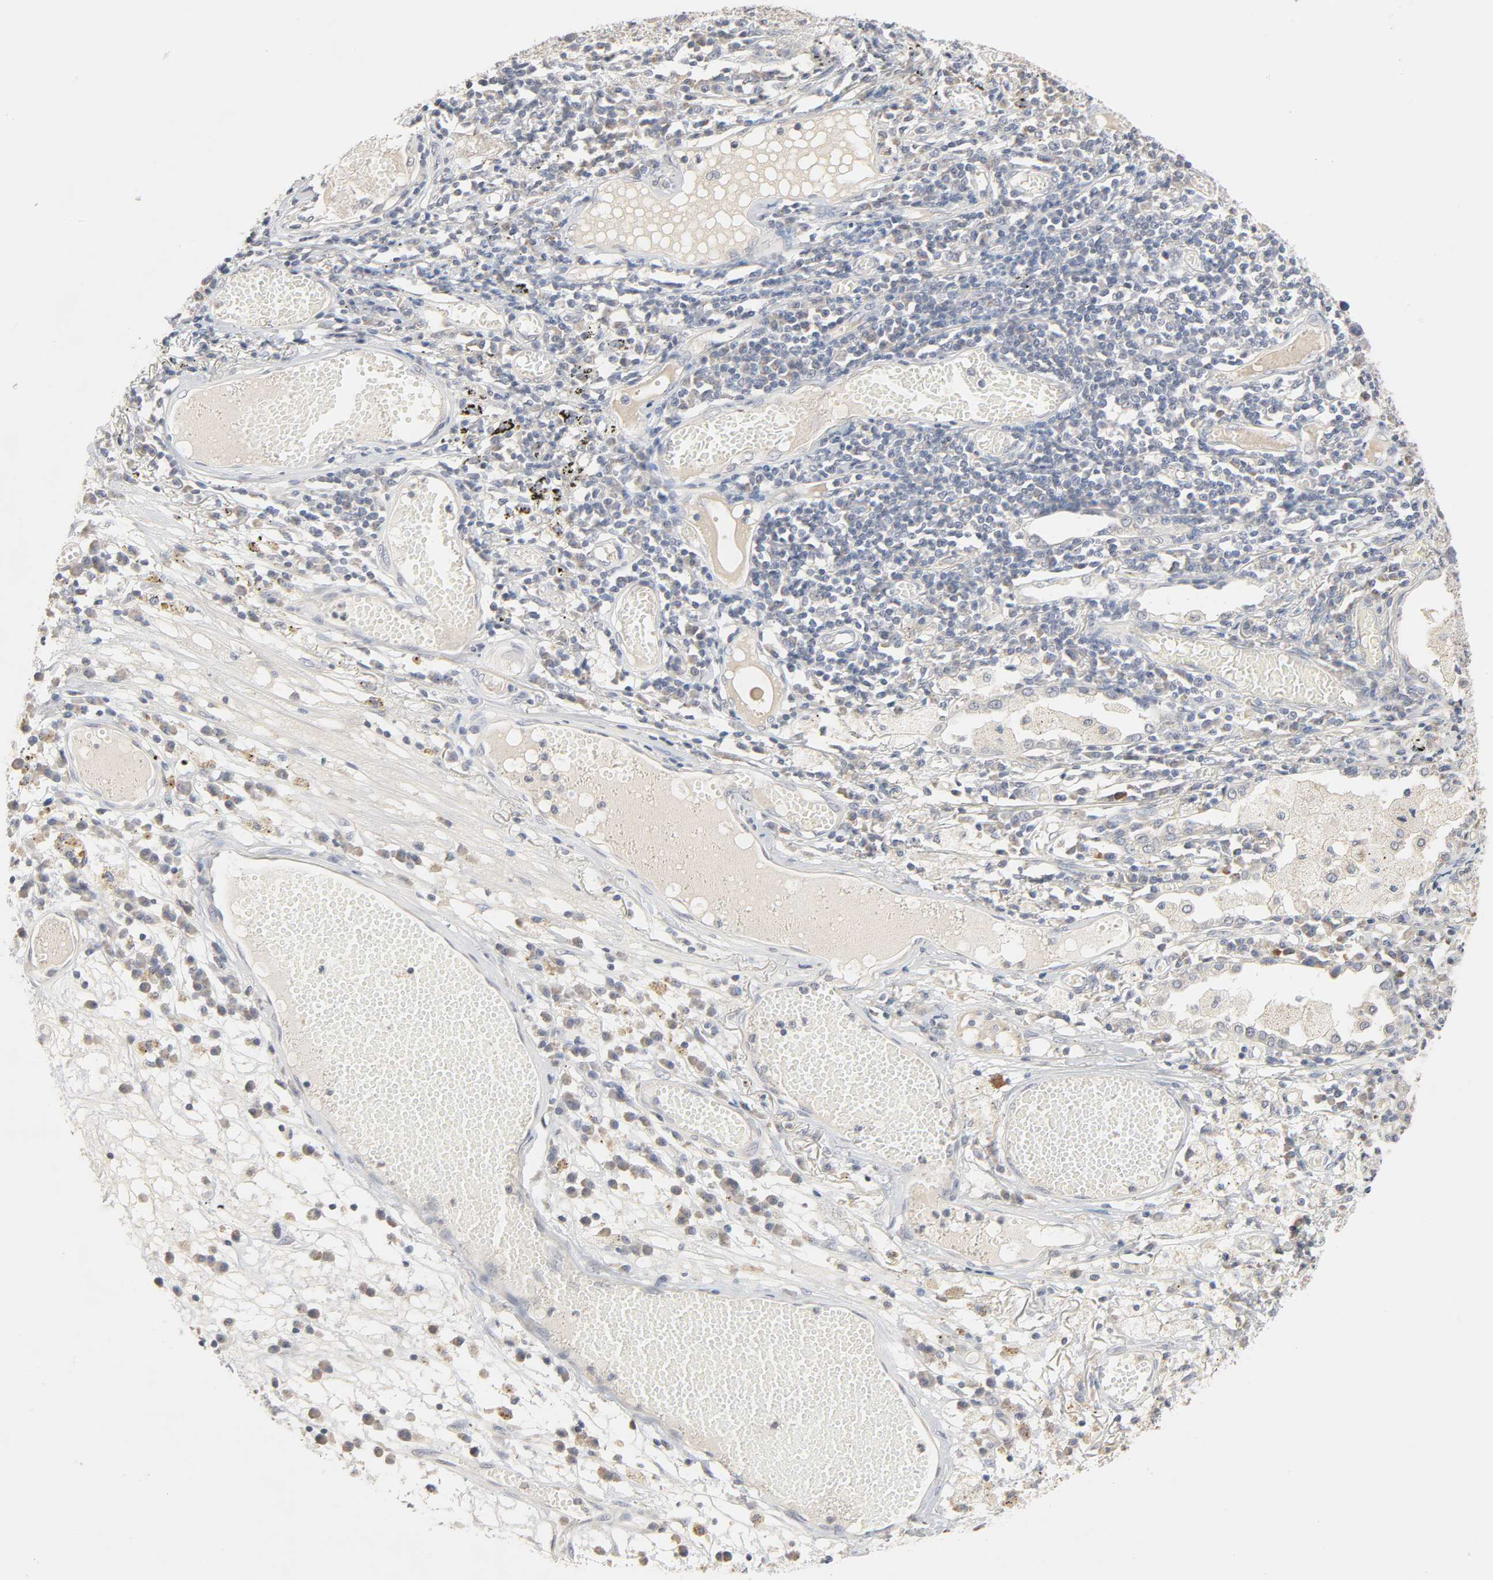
{"staining": {"intensity": "weak", "quantity": "25%-75%", "location": "cytoplasmic/membranous"}, "tissue": "lung cancer", "cell_type": "Tumor cells", "image_type": "cancer", "snomed": [{"axis": "morphology", "description": "Squamous cell carcinoma, NOS"}, {"axis": "topography", "description": "Lung"}], "caption": "Brown immunohistochemical staining in lung cancer exhibits weak cytoplasmic/membranous positivity in approximately 25%-75% of tumor cells. (DAB IHC, brown staining for protein, blue staining for nuclei).", "gene": "CLEC4E", "patient": {"sex": "male", "age": 71}}